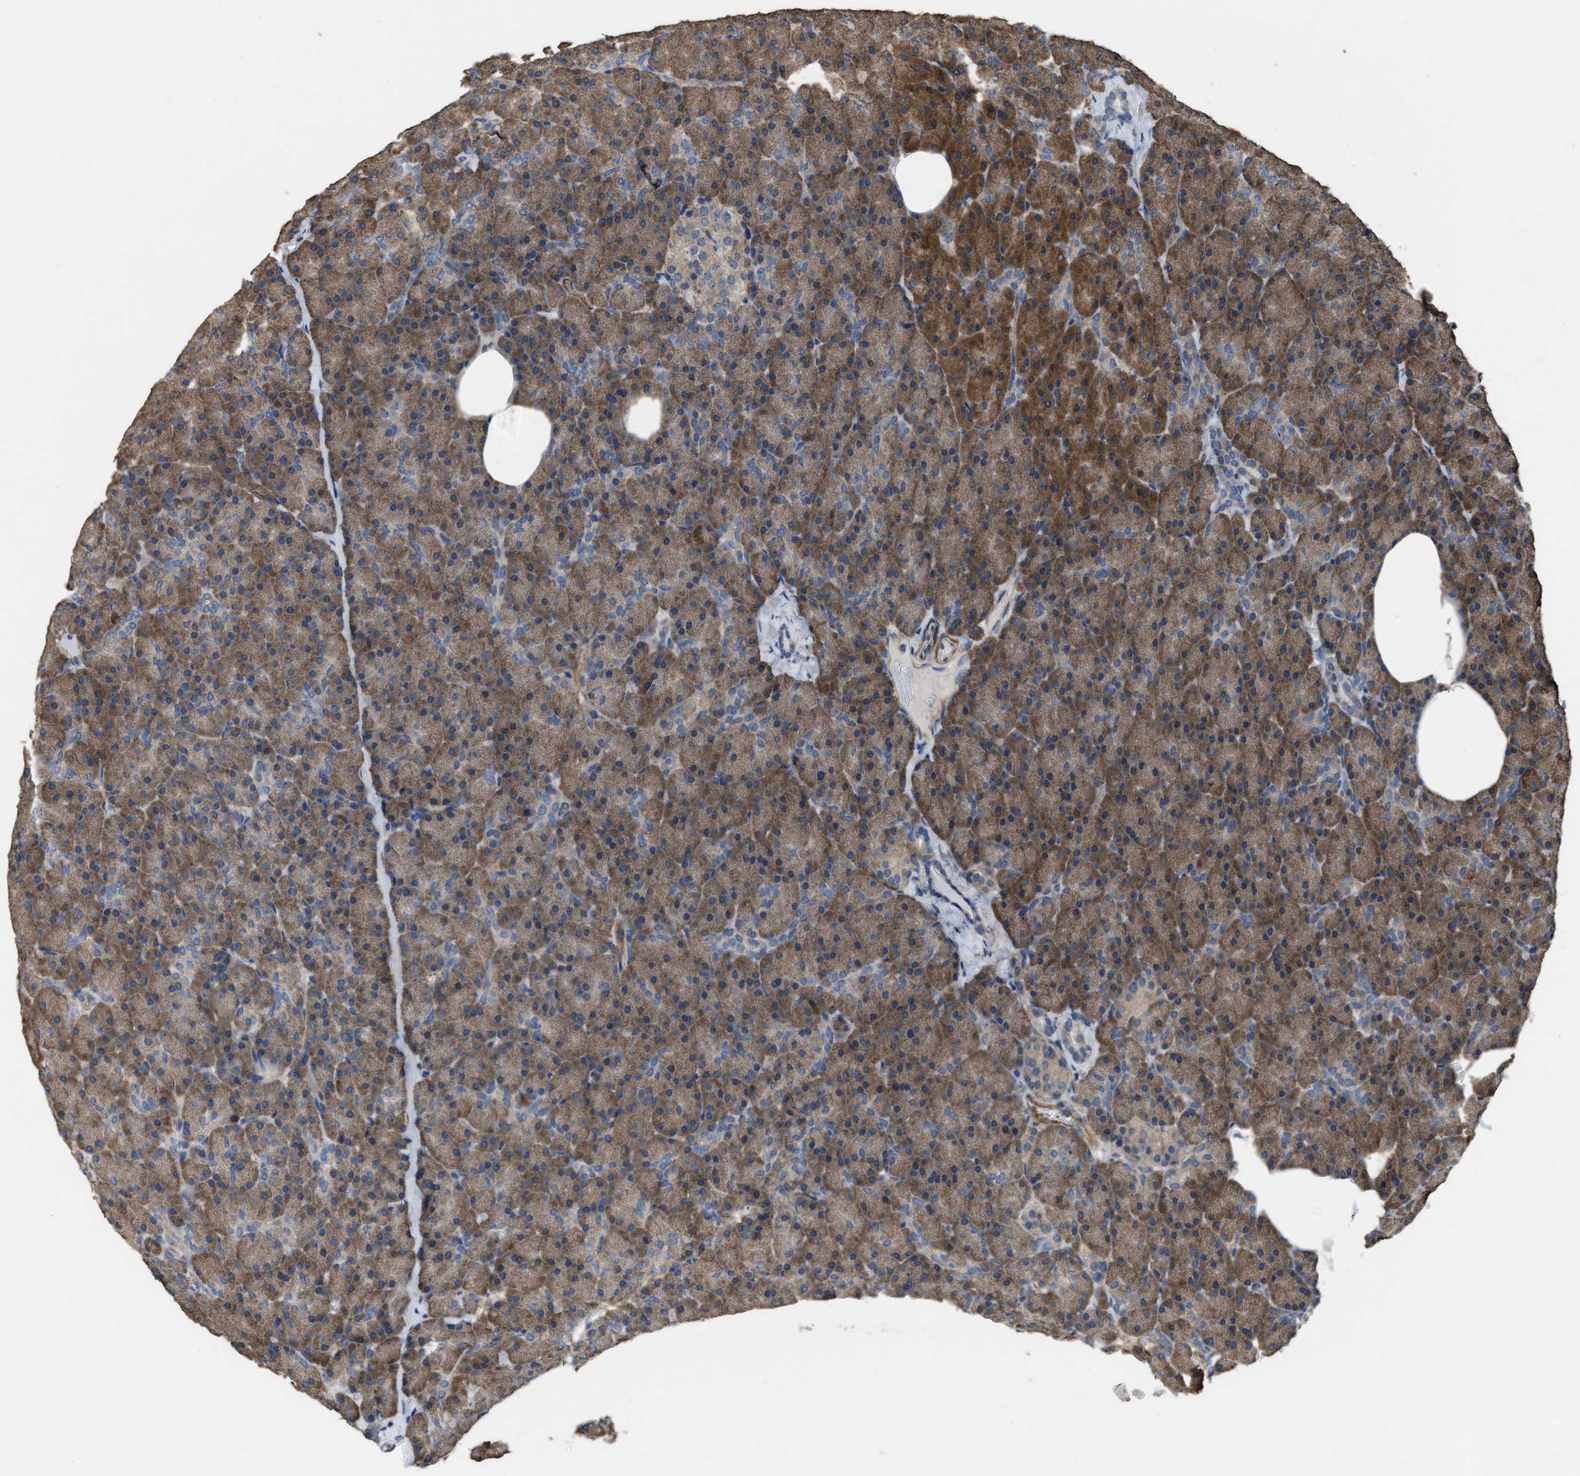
{"staining": {"intensity": "moderate", "quantity": ">75%", "location": "cytoplasmic/membranous"}, "tissue": "pancreas", "cell_type": "Exocrine glandular cells", "image_type": "normal", "snomed": [{"axis": "morphology", "description": "Normal tissue, NOS"}, {"axis": "topography", "description": "Pancreas"}], "caption": "An IHC image of unremarkable tissue is shown. Protein staining in brown shows moderate cytoplasmic/membranous positivity in pancreas within exocrine glandular cells.", "gene": "ARL6", "patient": {"sex": "female", "age": 35}}